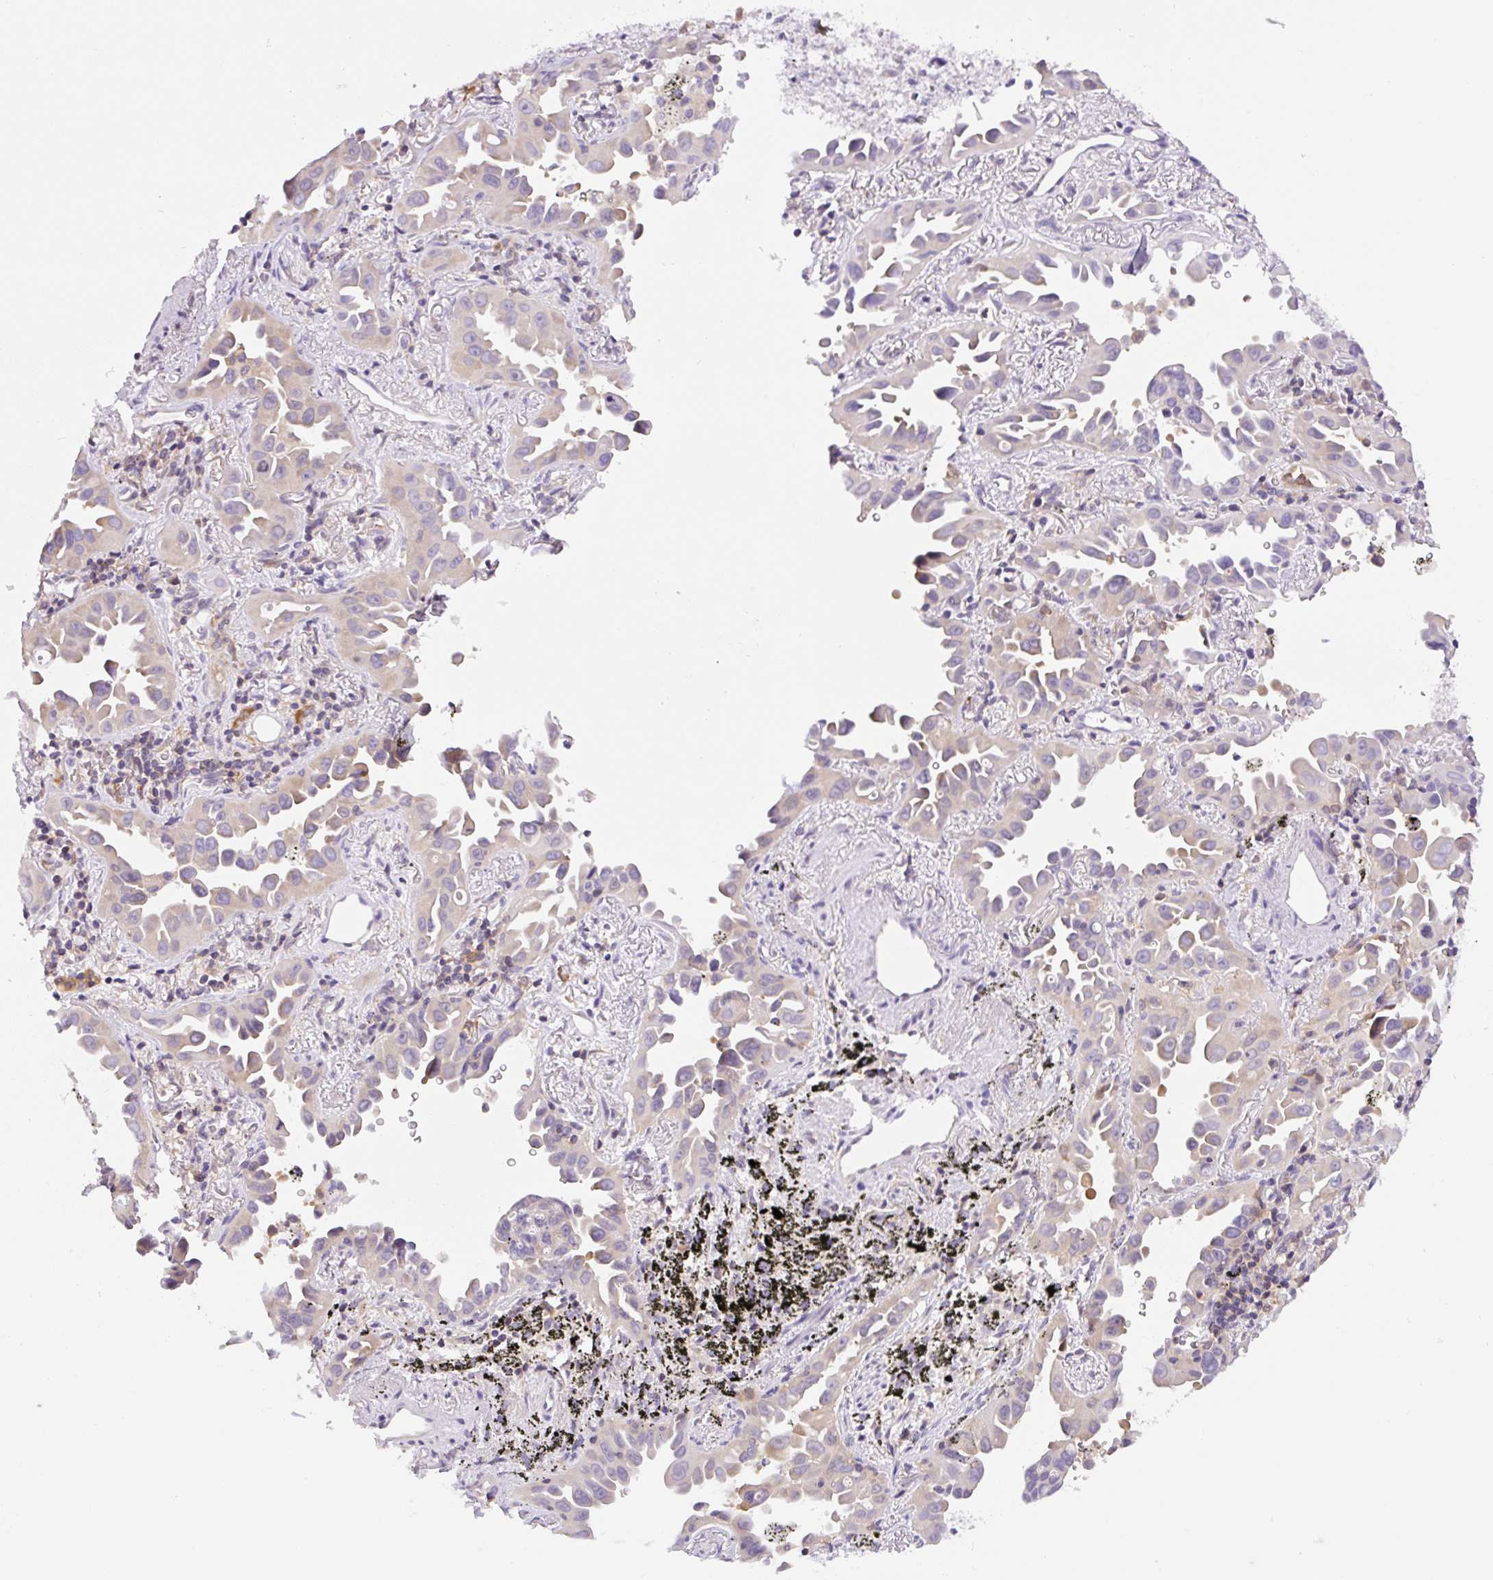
{"staining": {"intensity": "moderate", "quantity": "<25%", "location": "cytoplasmic/membranous"}, "tissue": "lung cancer", "cell_type": "Tumor cells", "image_type": "cancer", "snomed": [{"axis": "morphology", "description": "Adenocarcinoma, NOS"}, {"axis": "topography", "description": "Lung"}], "caption": "A micrograph of adenocarcinoma (lung) stained for a protein exhibits moderate cytoplasmic/membranous brown staining in tumor cells. Using DAB (brown) and hematoxylin (blue) stains, captured at high magnification using brightfield microscopy.", "gene": "CAMK2B", "patient": {"sex": "male", "age": 68}}